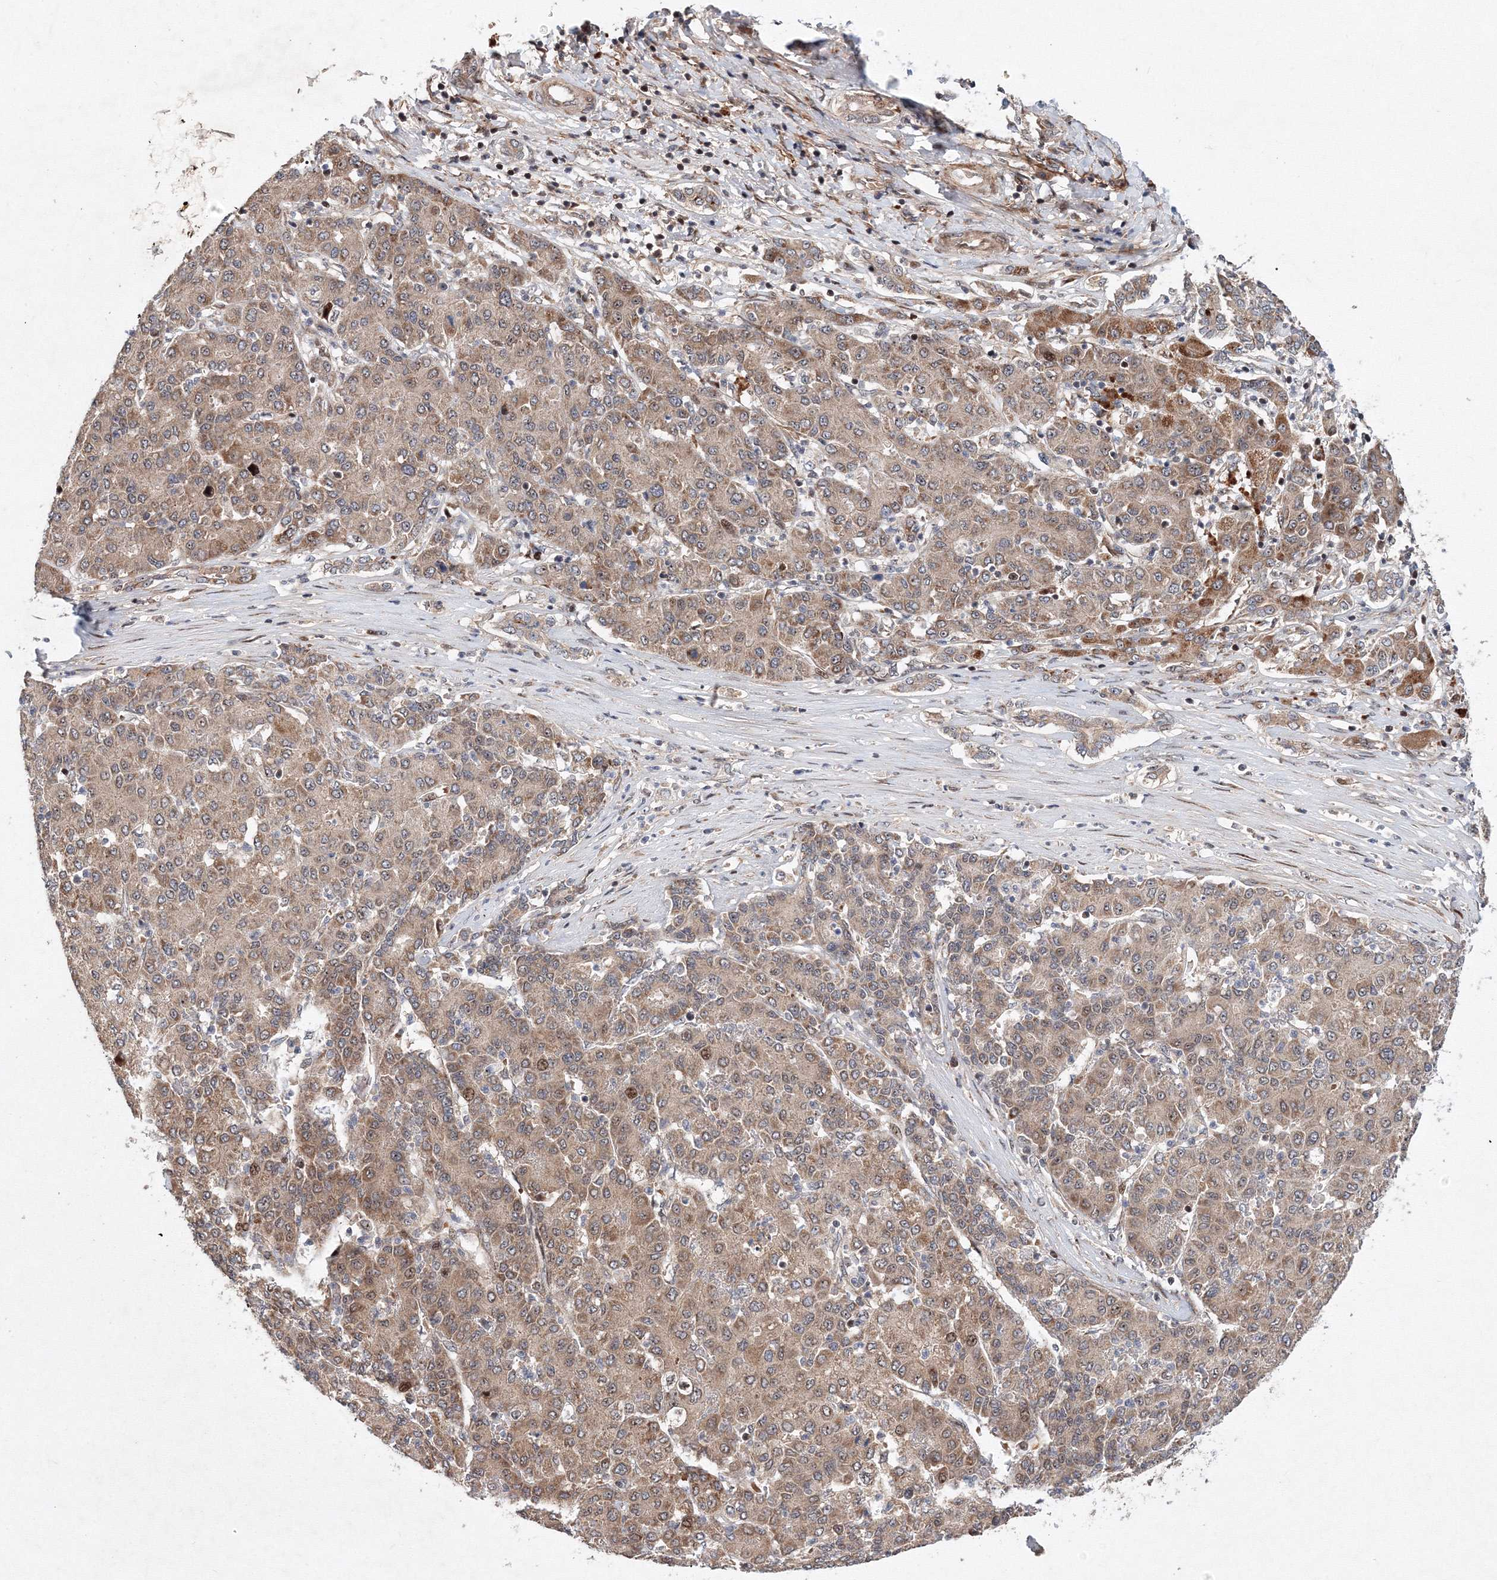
{"staining": {"intensity": "moderate", "quantity": ">75%", "location": "cytoplasmic/membranous"}, "tissue": "liver cancer", "cell_type": "Tumor cells", "image_type": "cancer", "snomed": [{"axis": "morphology", "description": "Carcinoma, Hepatocellular, NOS"}, {"axis": "topography", "description": "Liver"}], "caption": "The histopathology image shows staining of liver cancer, revealing moderate cytoplasmic/membranous protein expression (brown color) within tumor cells. (DAB (3,3'-diaminobenzidine) = brown stain, brightfield microscopy at high magnification).", "gene": "ANKAR", "patient": {"sex": "male", "age": 65}}